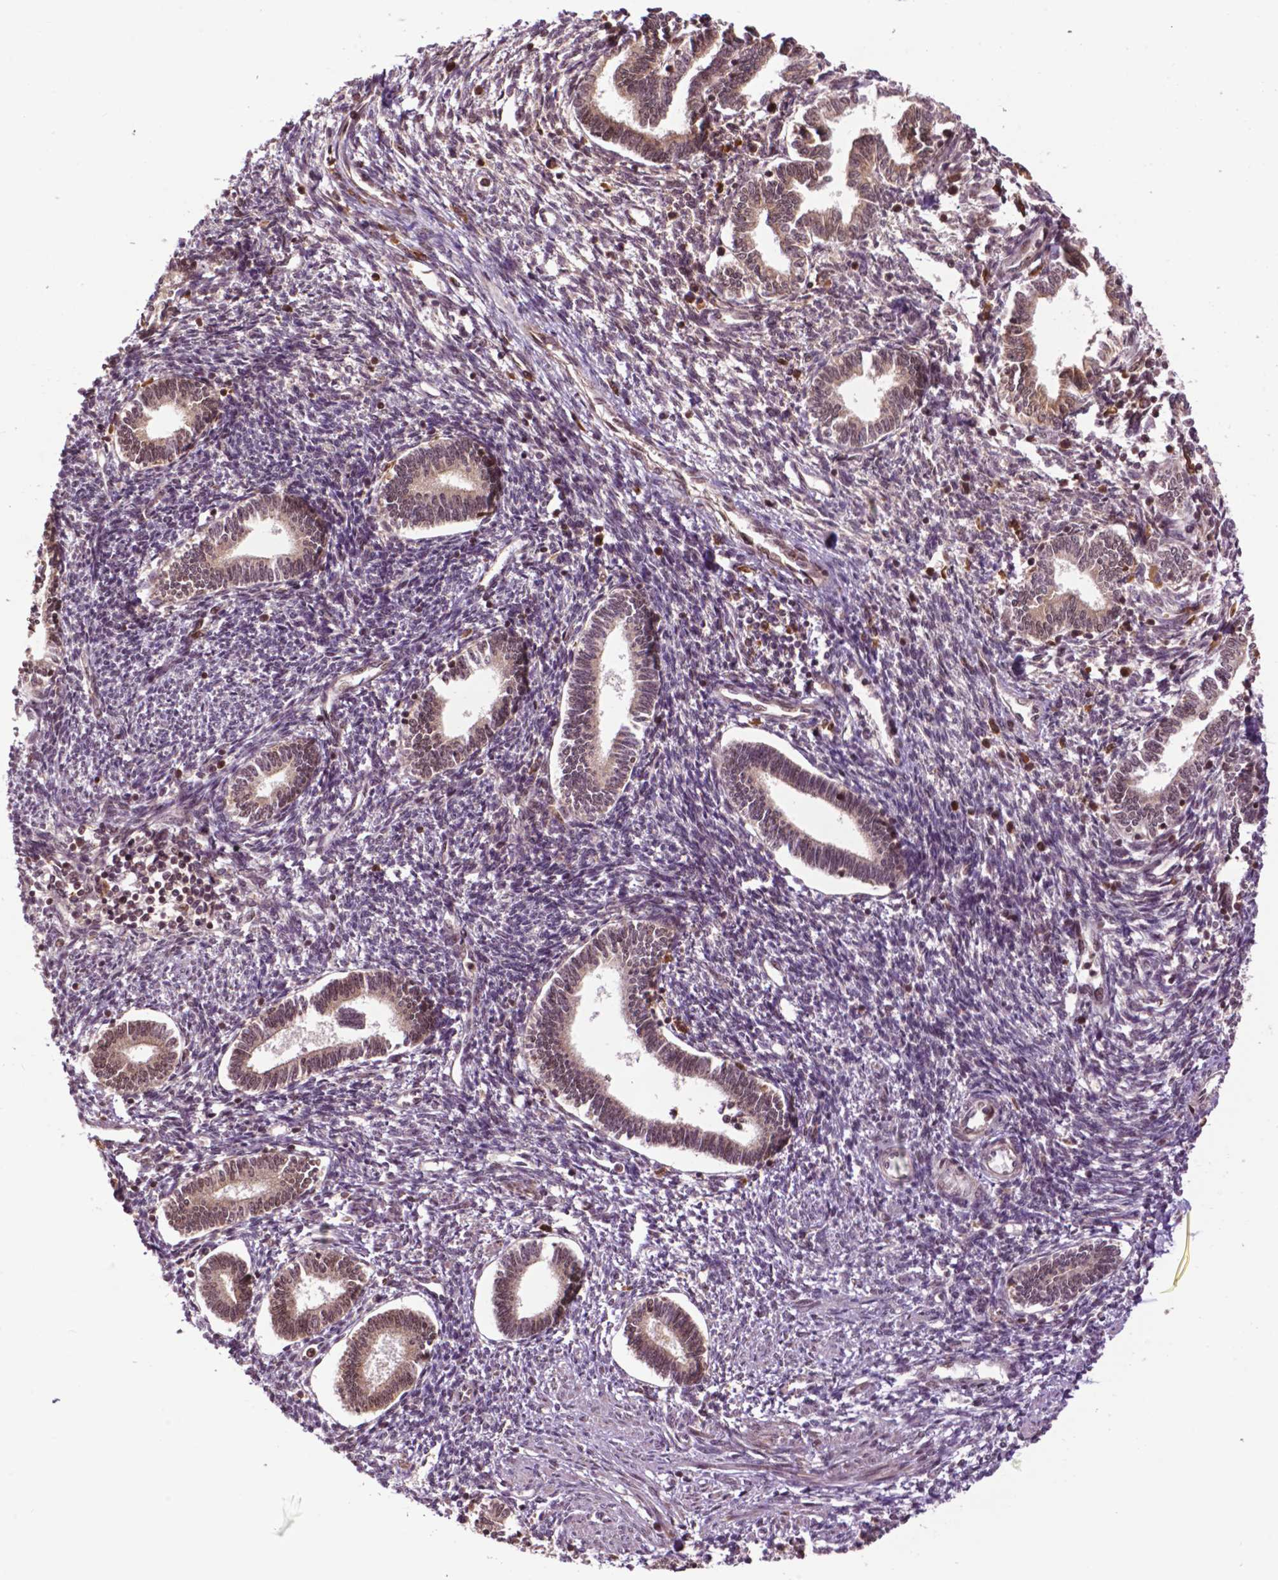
{"staining": {"intensity": "negative", "quantity": "none", "location": "none"}, "tissue": "endometrium", "cell_type": "Cells in endometrial stroma", "image_type": "normal", "snomed": [{"axis": "morphology", "description": "Normal tissue, NOS"}, {"axis": "topography", "description": "Endometrium"}], "caption": "A high-resolution micrograph shows IHC staining of unremarkable endometrium, which exhibits no significant positivity in cells in endometrial stroma. Brightfield microscopy of immunohistochemistry (IHC) stained with DAB (3,3'-diaminobenzidine) (brown) and hematoxylin (blue), captured at high magnification.", "gene": "TMX2", "patient": {"sex": "female", "age": 42}}